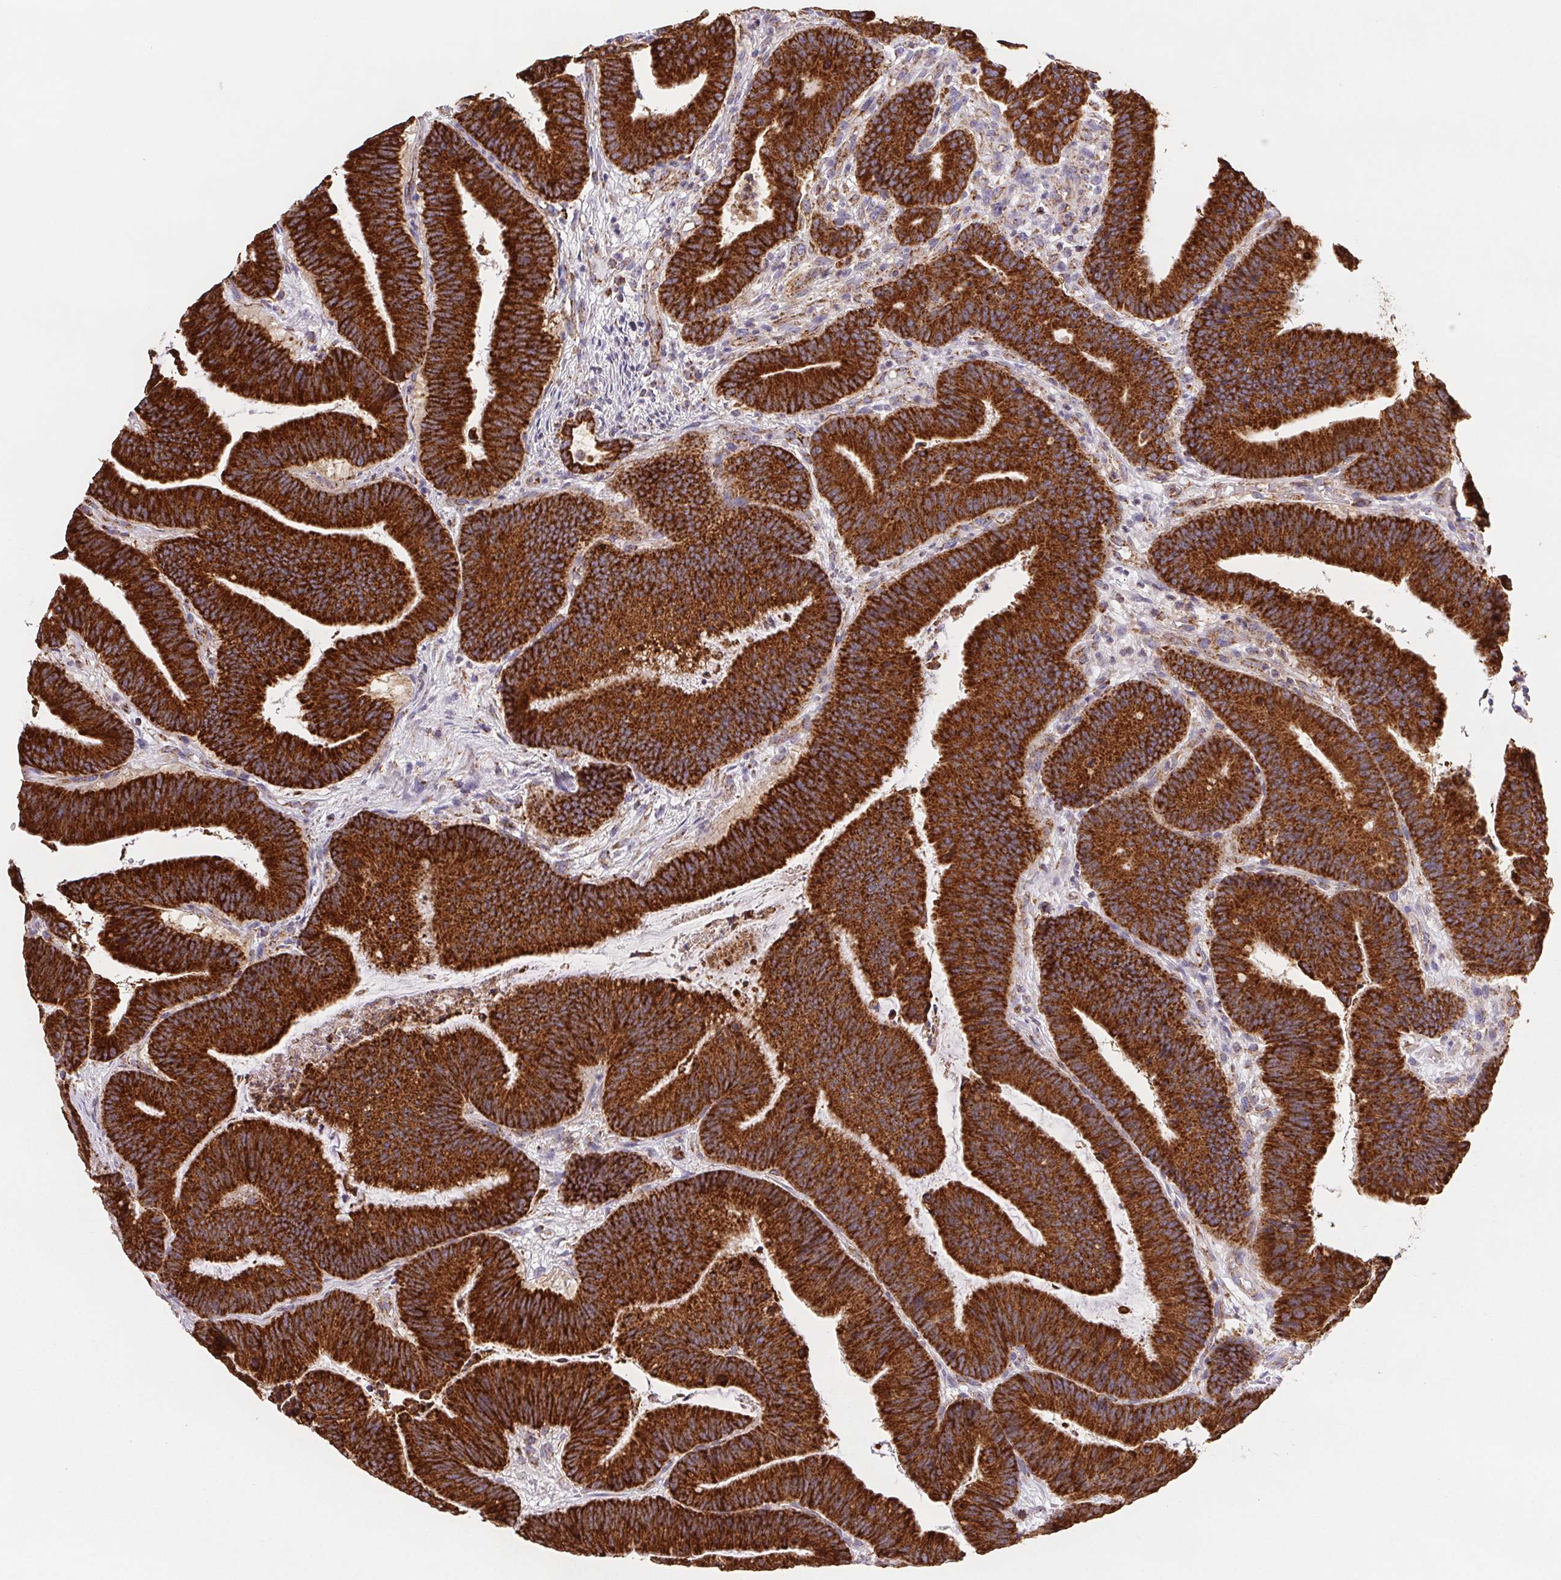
{"staining": {"intensity": "strong", "quantity": ">75%", "location": "cytoplasmic/membranous"}, "tissue": "colorectal cancer", "cell_type": "Tumor cells", "image_type": "cancer", "snomed": [{"axis": "morphology", "description": "Adenocarcinoma, NOS"}, {"axis": "topography", "description": "Colon"}], "caption": "A high amount of strong cytoplasmic/membranous positivity is identified in approximately >75% of tumor cells in colorectal cancer (adenocarcinoma) tissue.", "gene": "NIPSNAP2", "patient": {"sex": "female", "age": 78}}